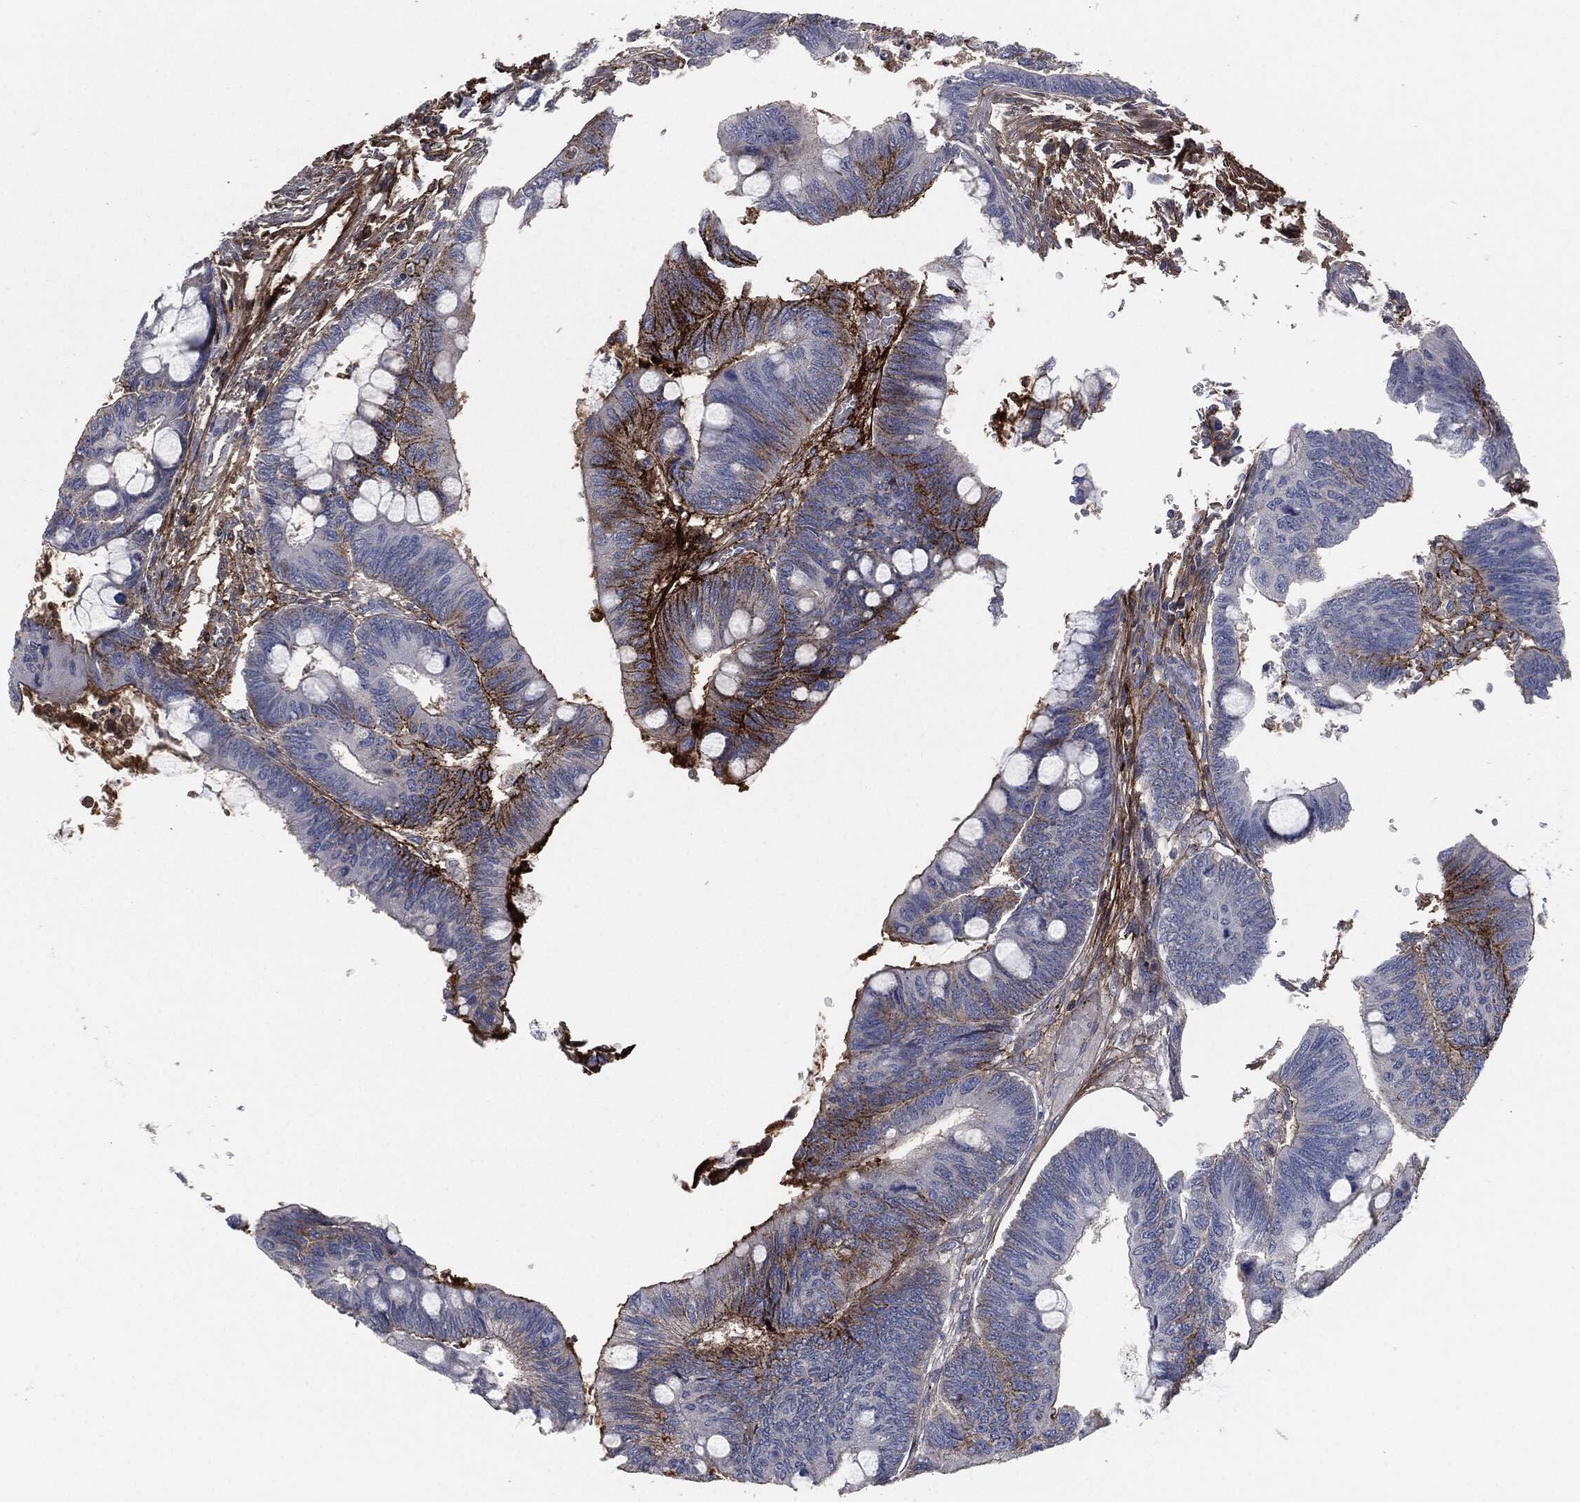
{"staining": {"intensity": "strong", "quantity": "<25%", "location": "cytoplasmic/membranous"}, "tissue": "colorectal cancer", "cell_type": "Tumor cells", "image_type": "cancer", "snomed": [{"axis": "morphology", "description": "Normal tissue, NOS"}, {"axis": "morphology", "description": "Adenocarcinoma, NOS"}, {"axis": "topography", "description": "Rectum"}, {"axis": "topography", "description": "Peripheral nerve tissue"}], "caption": "Brown immunohistochemical staining in human colorectal cancer demonstrates strong cytoplasmic/membranous staining in about <25% of tumor cells.", "gene": "APOB", "patient": {"sex": "male", "age": 92}}